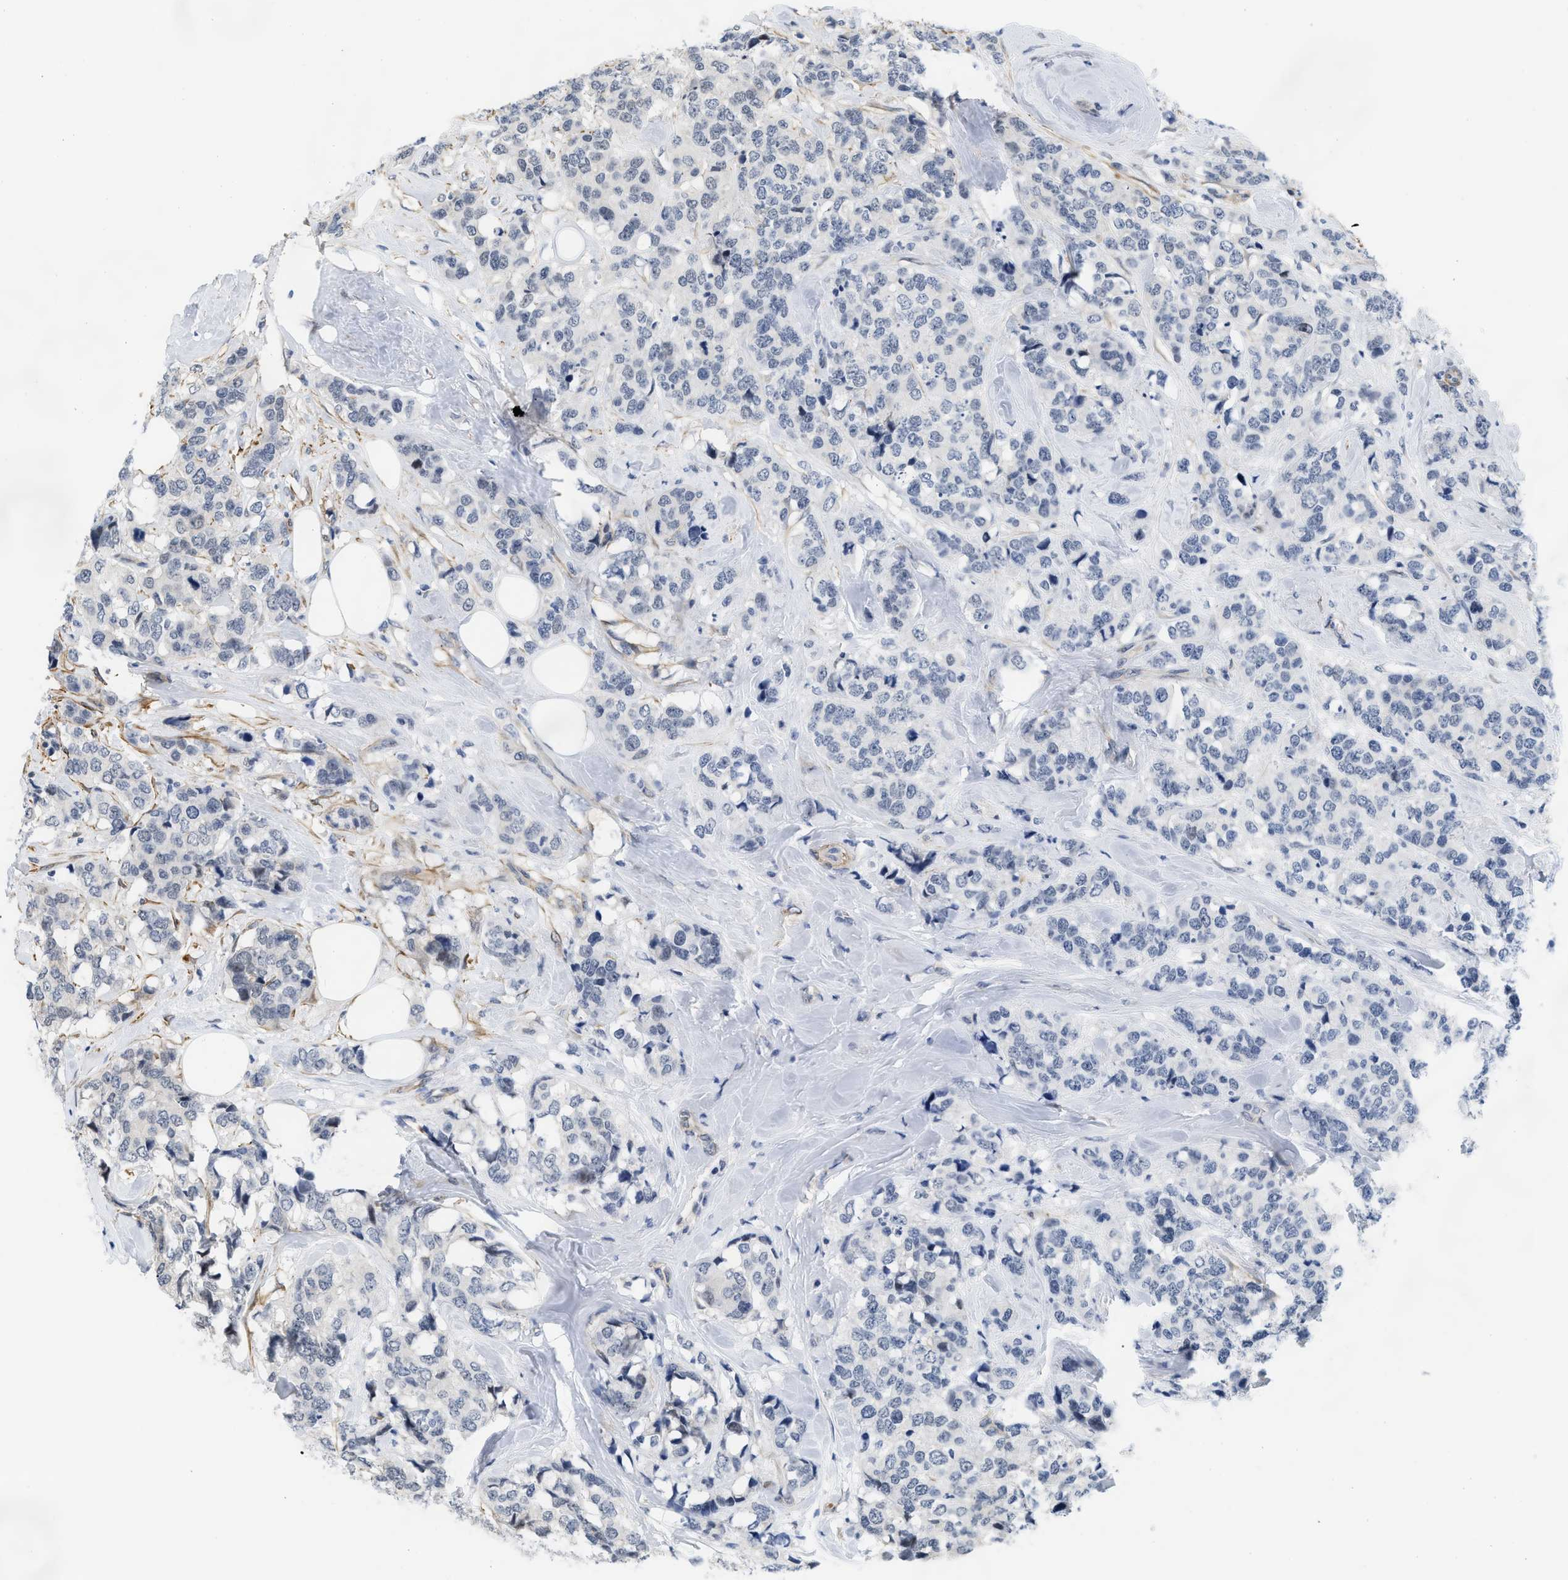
{"staining": {"intensity": "negative", "quantity": "none", "location": "none"}, "tissue": "breast cancer", "cell_type": "Tumor cells", "image_type": "cancer", "snomed": [{"axis": "morphology", "description": "Lobular carcinoma"}, {"axis": "topography", "description": "Breast"}], "caption": "High power microscopy image of an immunohistochemistry photomicrograph of lobular carcinoma (breast), revealing no significant expression in tumor cells.", "gene": "GPRASP2", "patient": {"sex": "female", "age": 59}}